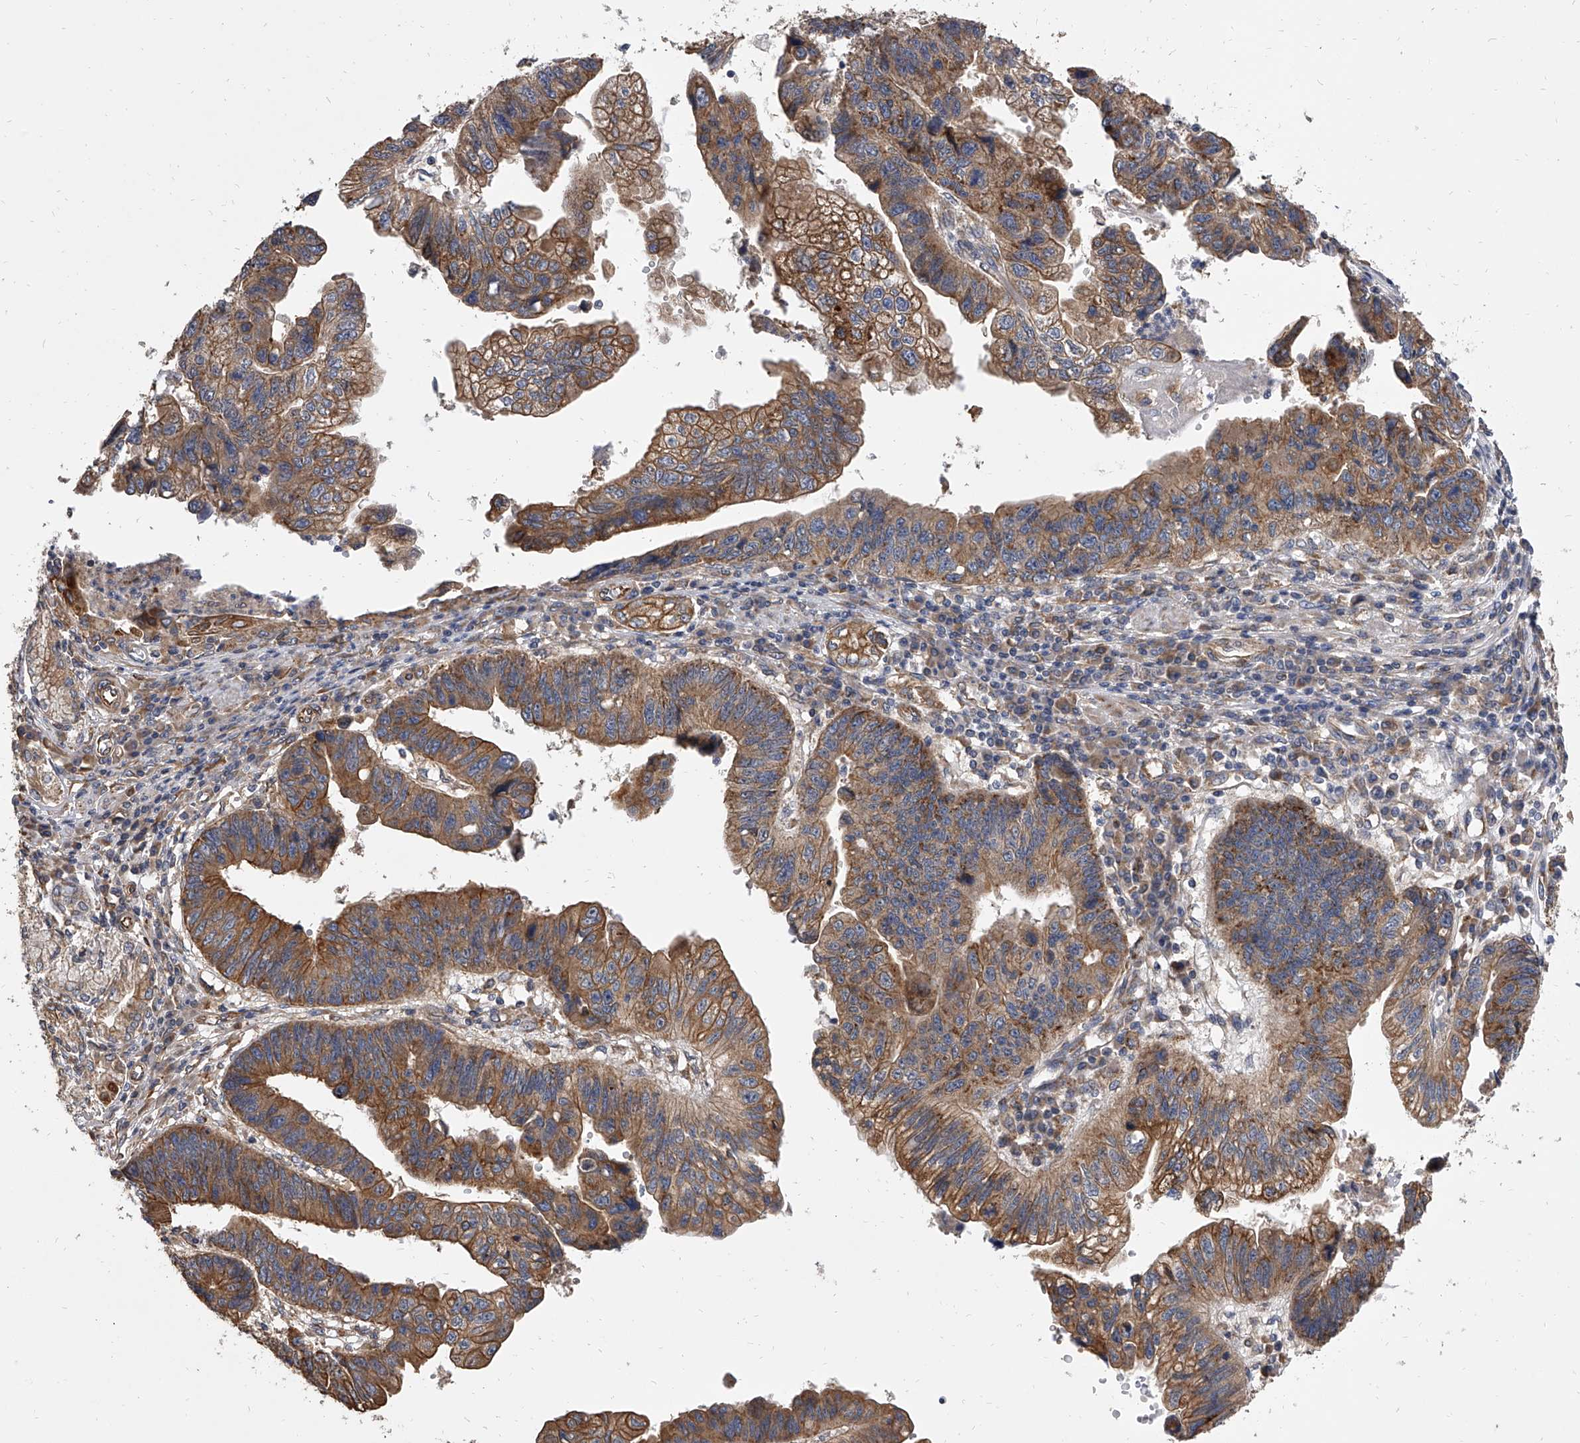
{"staining": {"intensity": "moderate", "quantity": ">75%", "location": "cytoplasmic/membranous"}, "tissue": "stomach cancer", "cell_type": "Tumor cells", "image_type": "cancer", "snomed": [{"axis": "morphology", "description": "Adenocarcinoma, NOS"}, {"axis": "topography", "description": "Stomach"}], "caption": "A medium amount of moderate cytoplasmic/membranous staining is identified in approximately >75% of tumor cells in adenocarcinoma (stomach) tissue. (DAB IHC with brightfield microscopy, high magnification).", "gene": "EXOC4", "patient": {"sex": "male", "age": 59}}